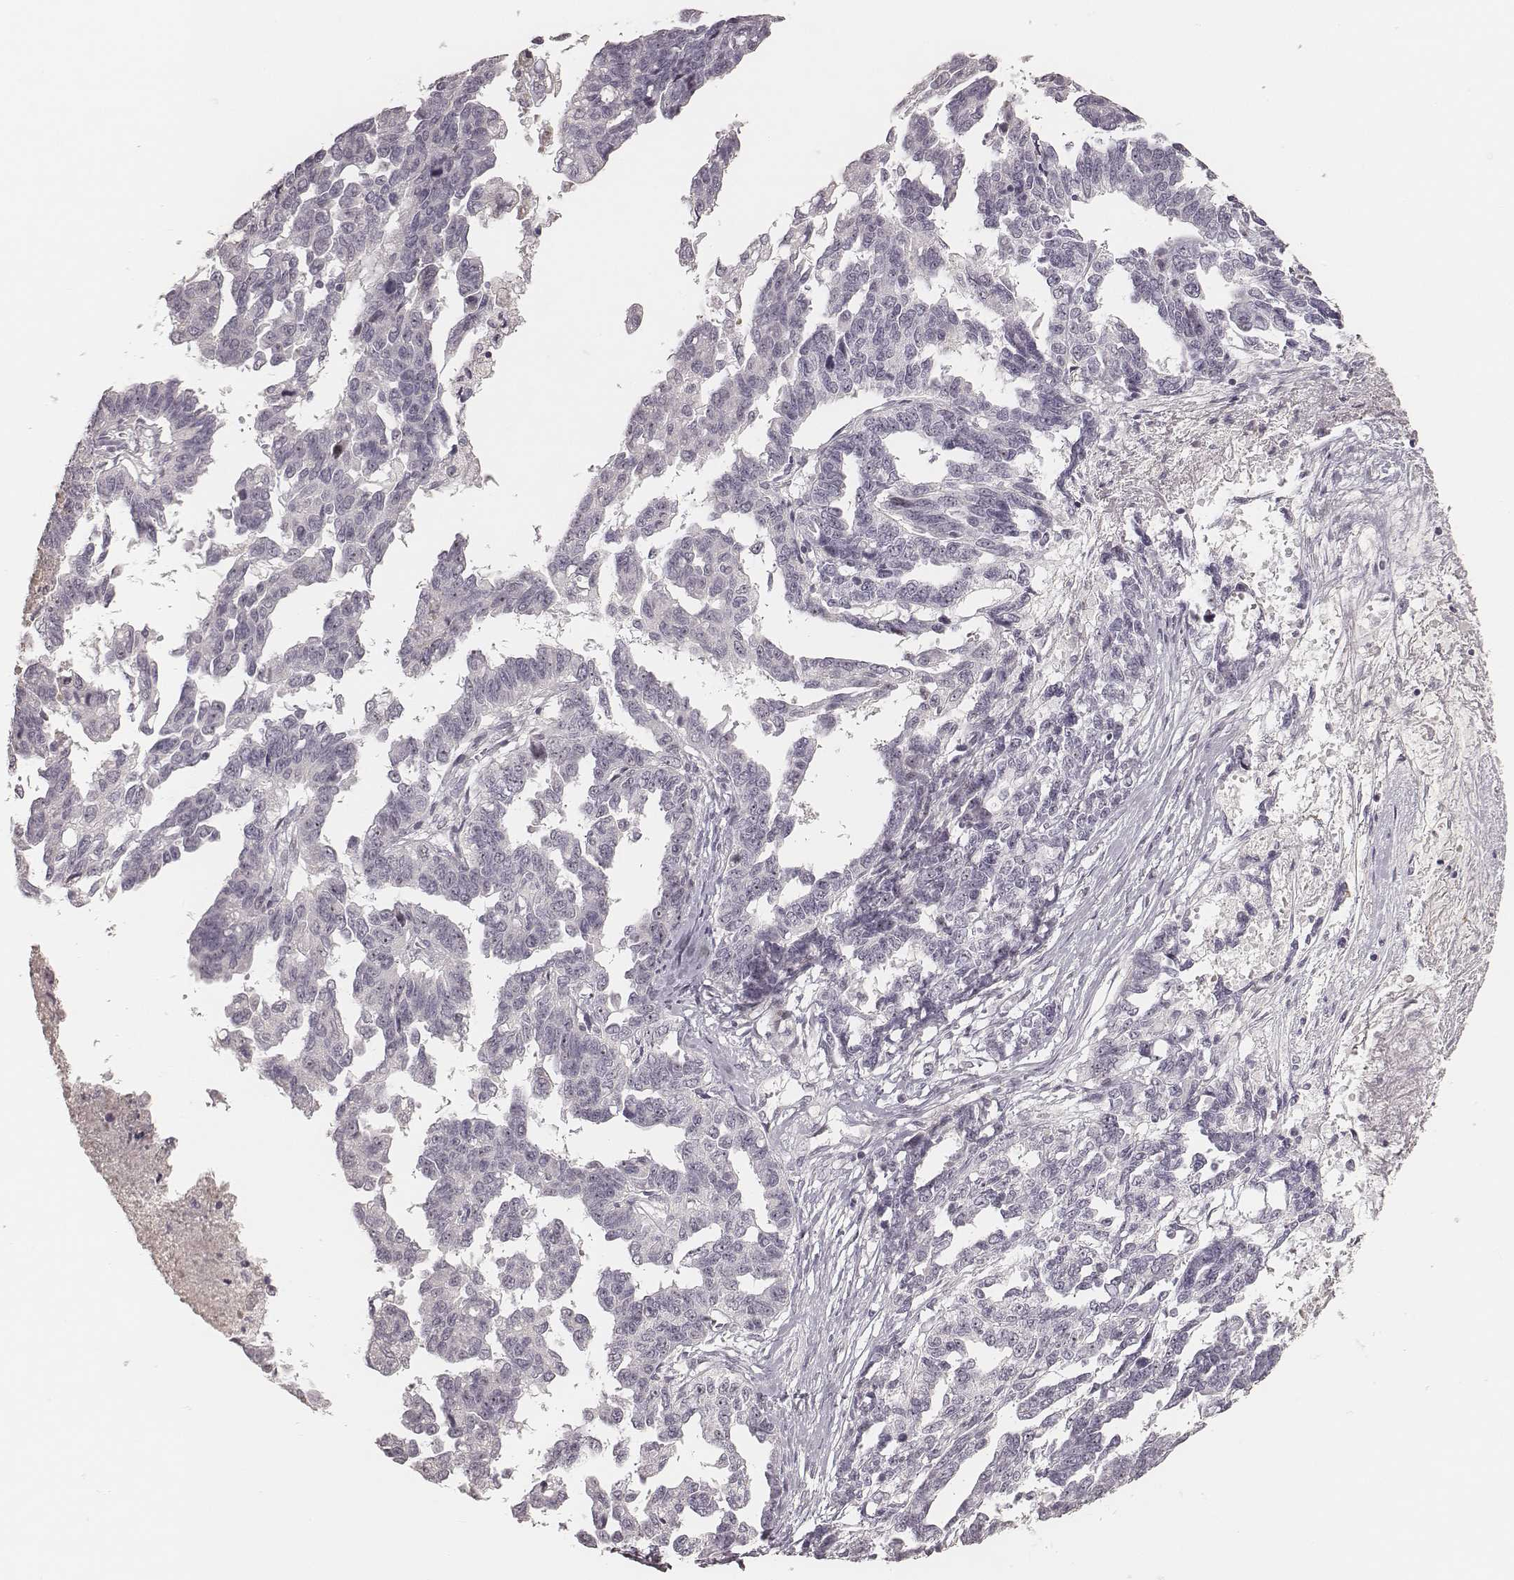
{"staining": {"intensity": "negative", "quantity": "none", "location": "none"}, "tissue": "ovarian cancer", "cell_type": "Tumor cells", "image_type": "cancer", "snomed": [{"axis": "morphology", "description": "Cystadenocarcinoma, serous, NOS"}, {"axis": "topography", "description": "Ovary"}], "caption": "Protein analysis of ovarian cancer (serous cystadenocarcinoma) exhibits no significant staining in tumor cells.", "gene": "MADCAM1", "patient": {"sex": "female", "age": 69}}